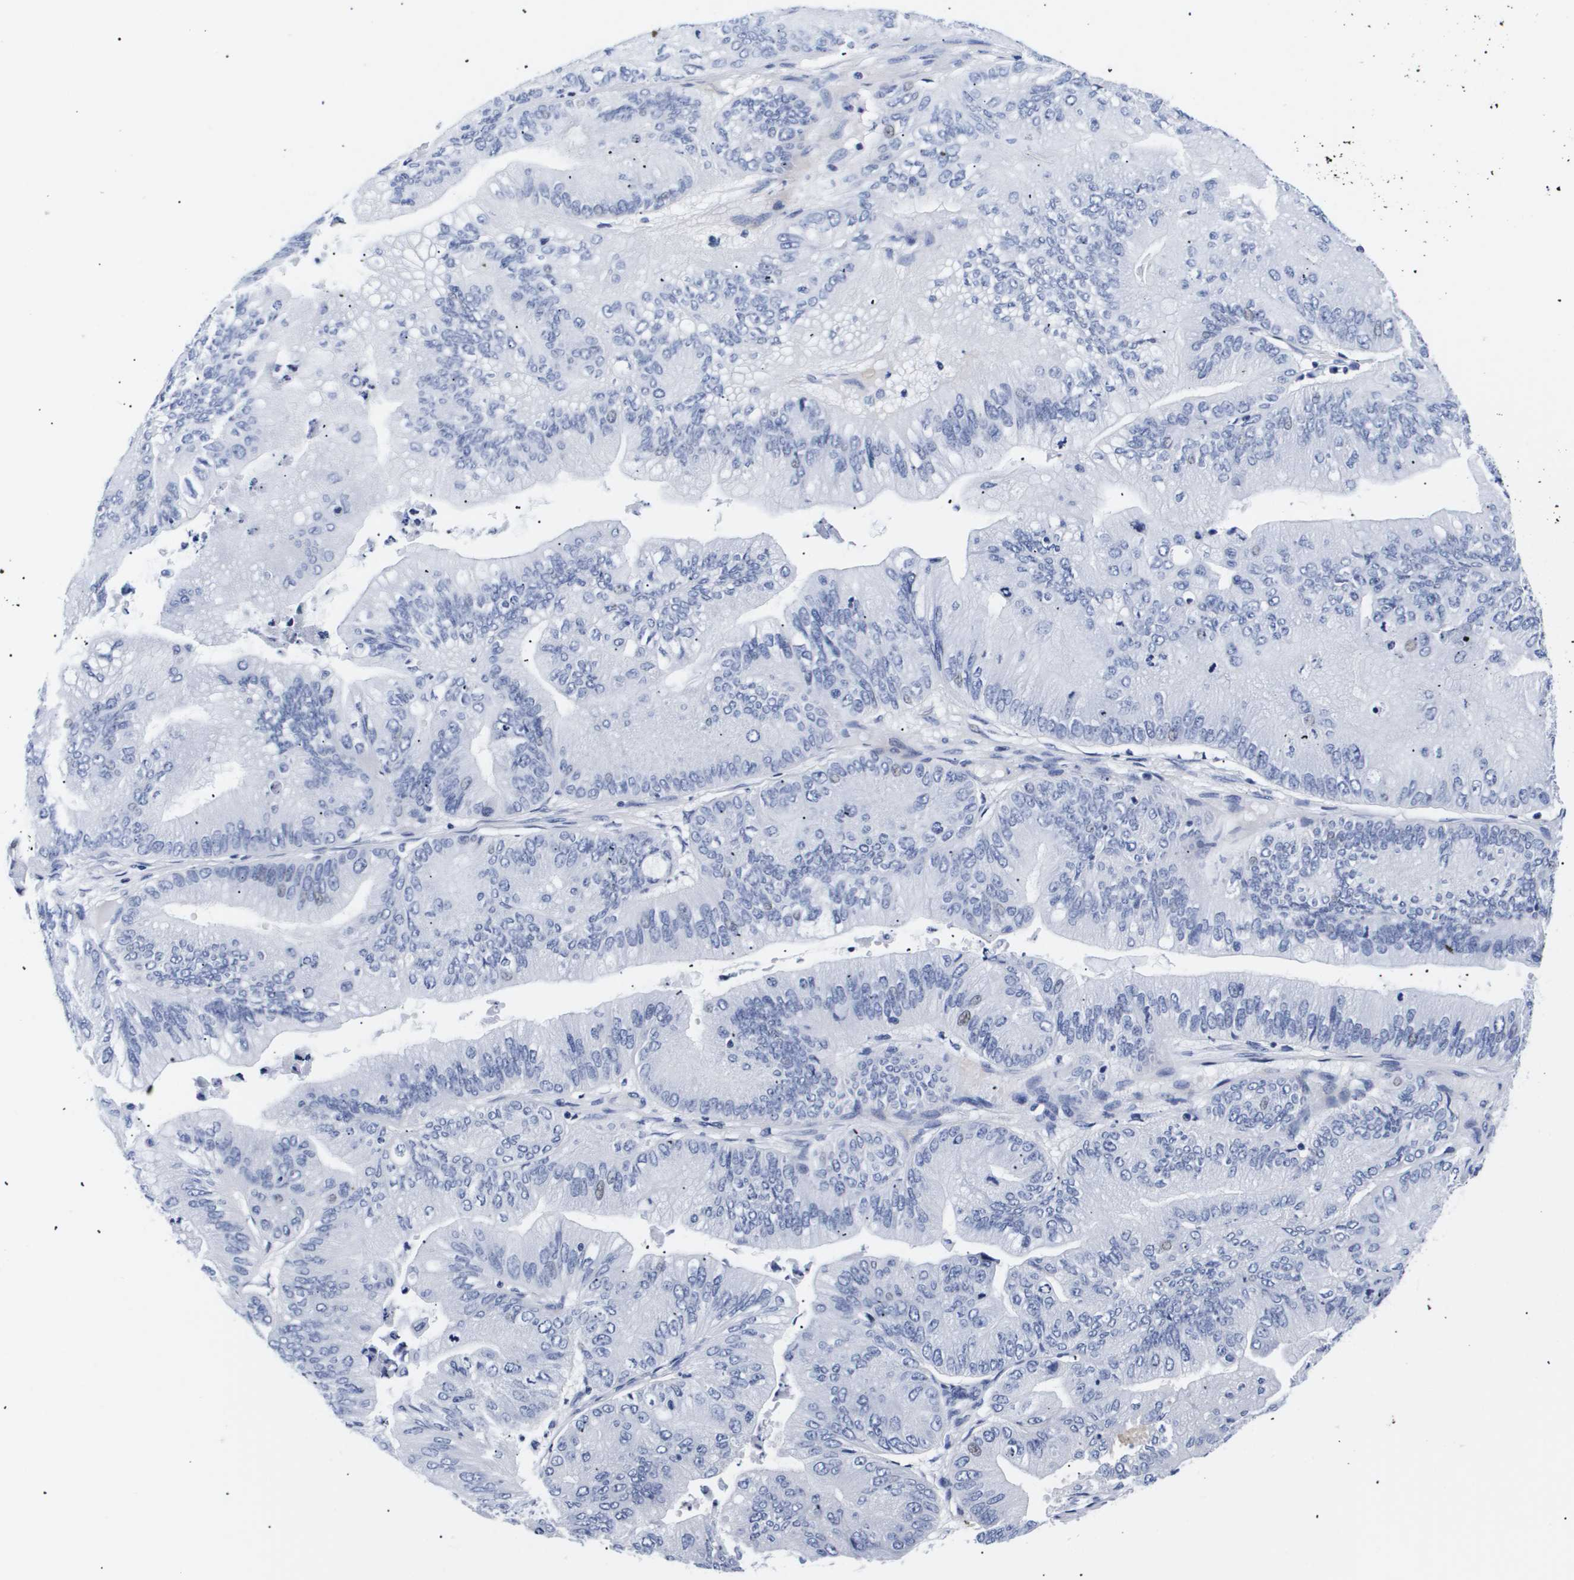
{"staining": {"intensity": "negative", "quantity": "none", "location": "none"}, "tissue": "ovarian cancer", "cell_type": "Tumor cells", "image_type": "cancer", "snomed": [{"axis": "morphology", "description": "Cystadenocarcinoma, mucinous, NOS"}, {"axis": "topography", "description": "Ovary"}], "caption": "Immunohistochemistry micrograph of mucinous cystadenocarcinoma (ovarian) stained for a protein (brown), which displays no staining in tumor cells. (IHC, brightfield microscopy, high magnification).", "gene": "SHD", "patient": {"sex": "female", "age": 61}}